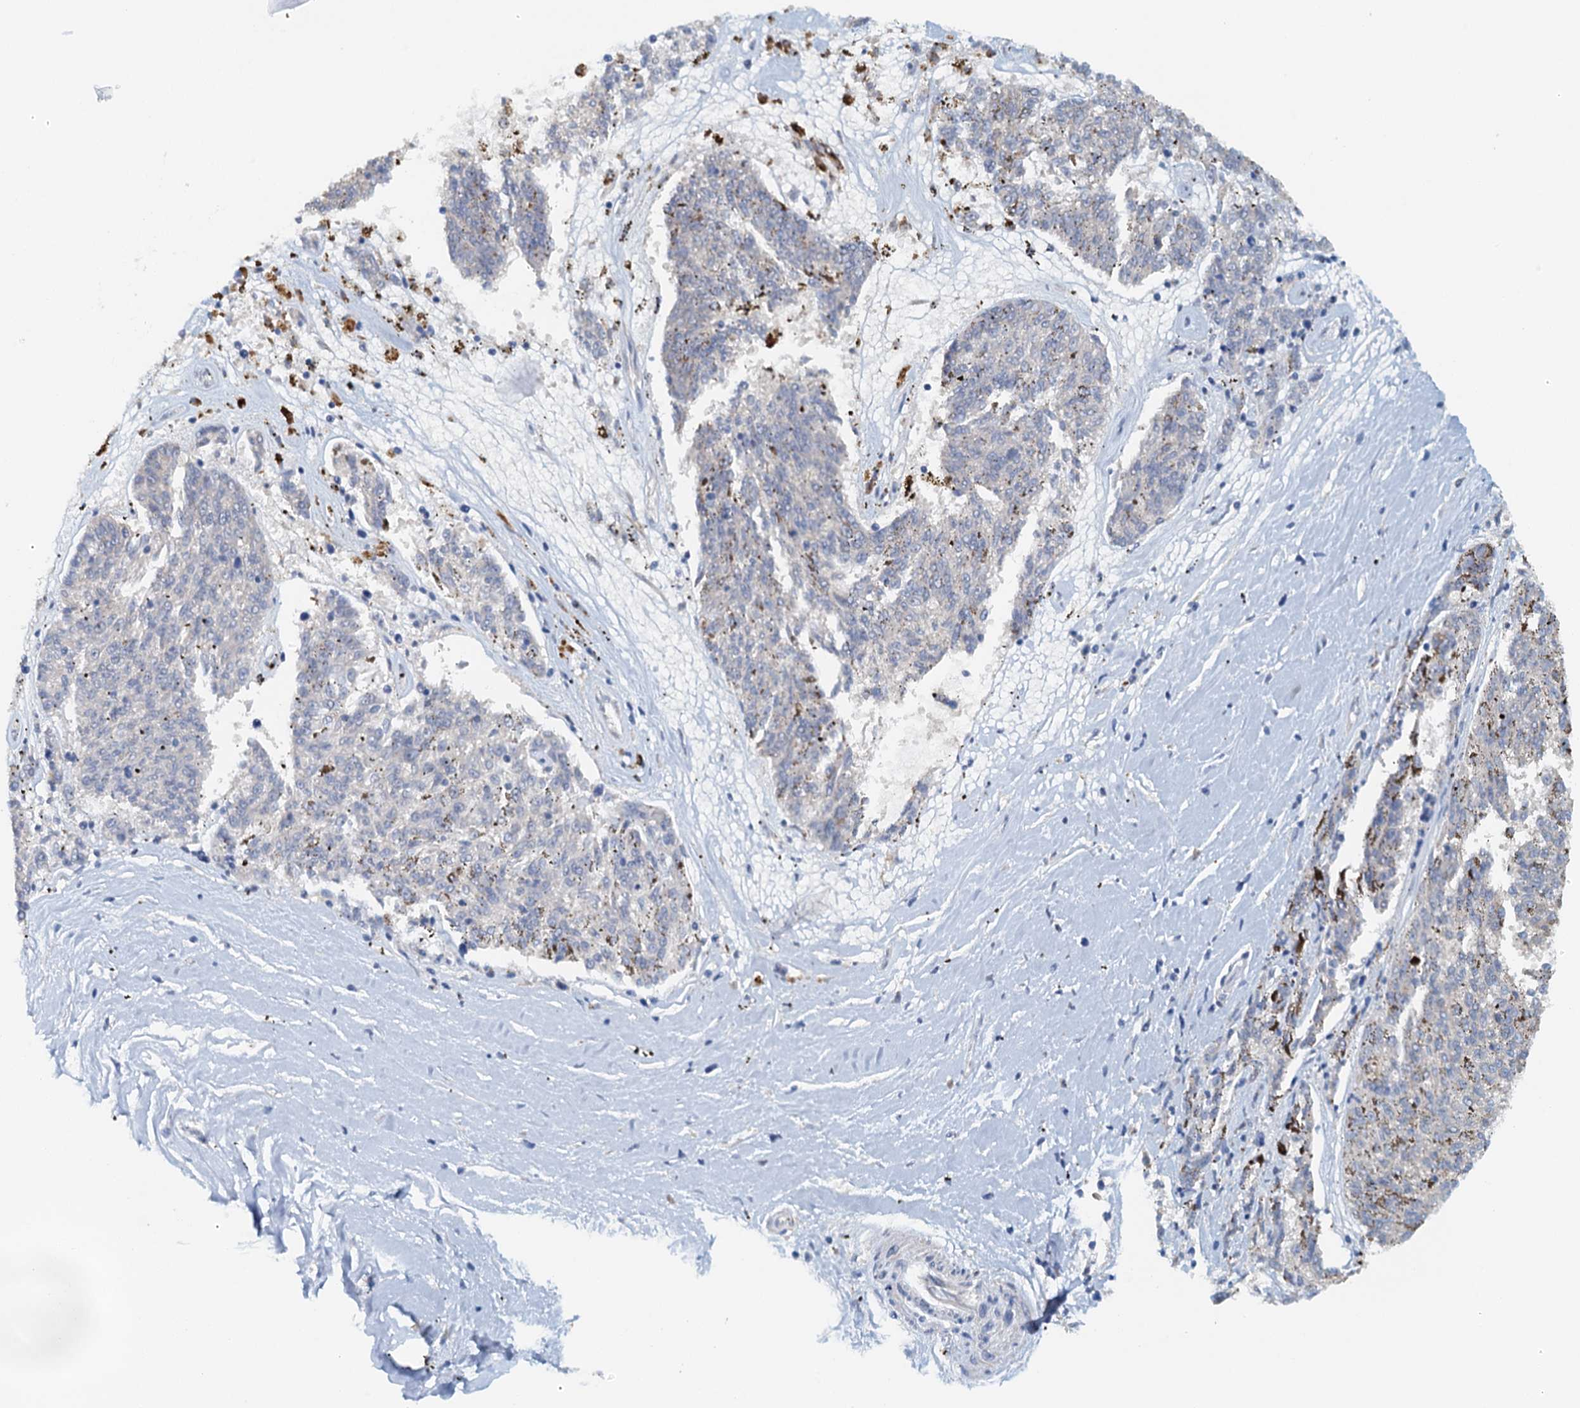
{"staining": {"intensity": "negative", "quantity": "none", "location": "none"}, "tissue": "melanoma", "cell_type": "Tumor cells", "image_type": "cancer", "snomed": [{"axis": "morphology", "description": "Malignant melanoma, NOS"}, {"axis": "topography", "description": "Skin"}], "caption": "Protein analysis of malignant melanoma shows no significant positivity in tumor cells.", "gene": "DTD1", "patient": {"sex": "female", "age": 72}}